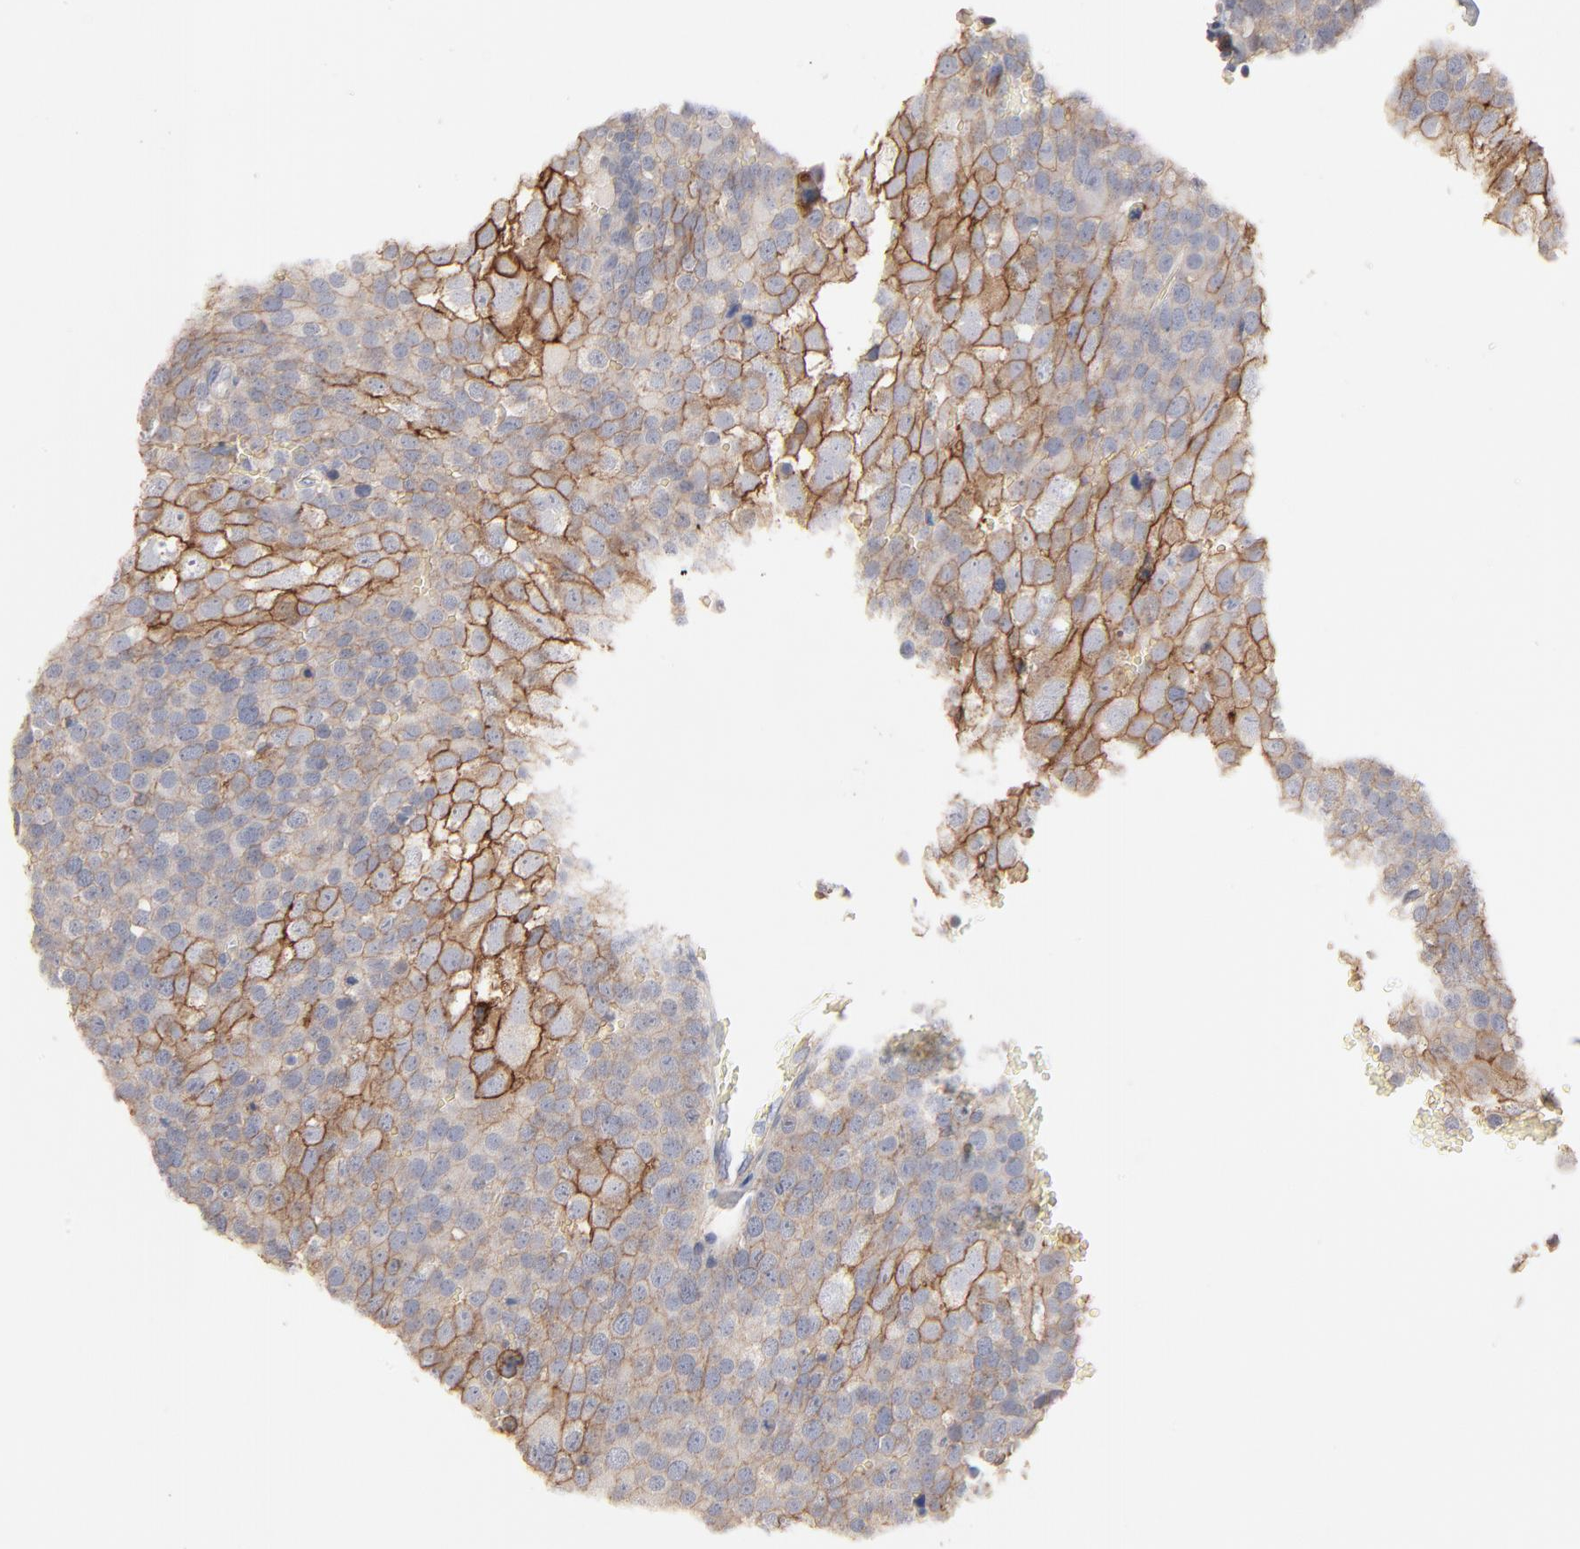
{"staining": {"intensity": "moderate", "quantity": ">75%", "location": "cytoplasmic/membranous"}, "tissue": "testis cancer", "cell_type": "Tumor cells", "image_type": "cancer", "snomed": [{"axis": "morphology", "description": "Seminoma, NOS"}, {"axis": "topography", "description": "Testis"}], "caption": "The histopathology image displays staining of testis cancer, revealing moderate cytoplasmic/membranous protein positivity (brown color) within tumor cells.", "gene": "SLC16A1", "patient": {"sex": "male", "age": 71}}